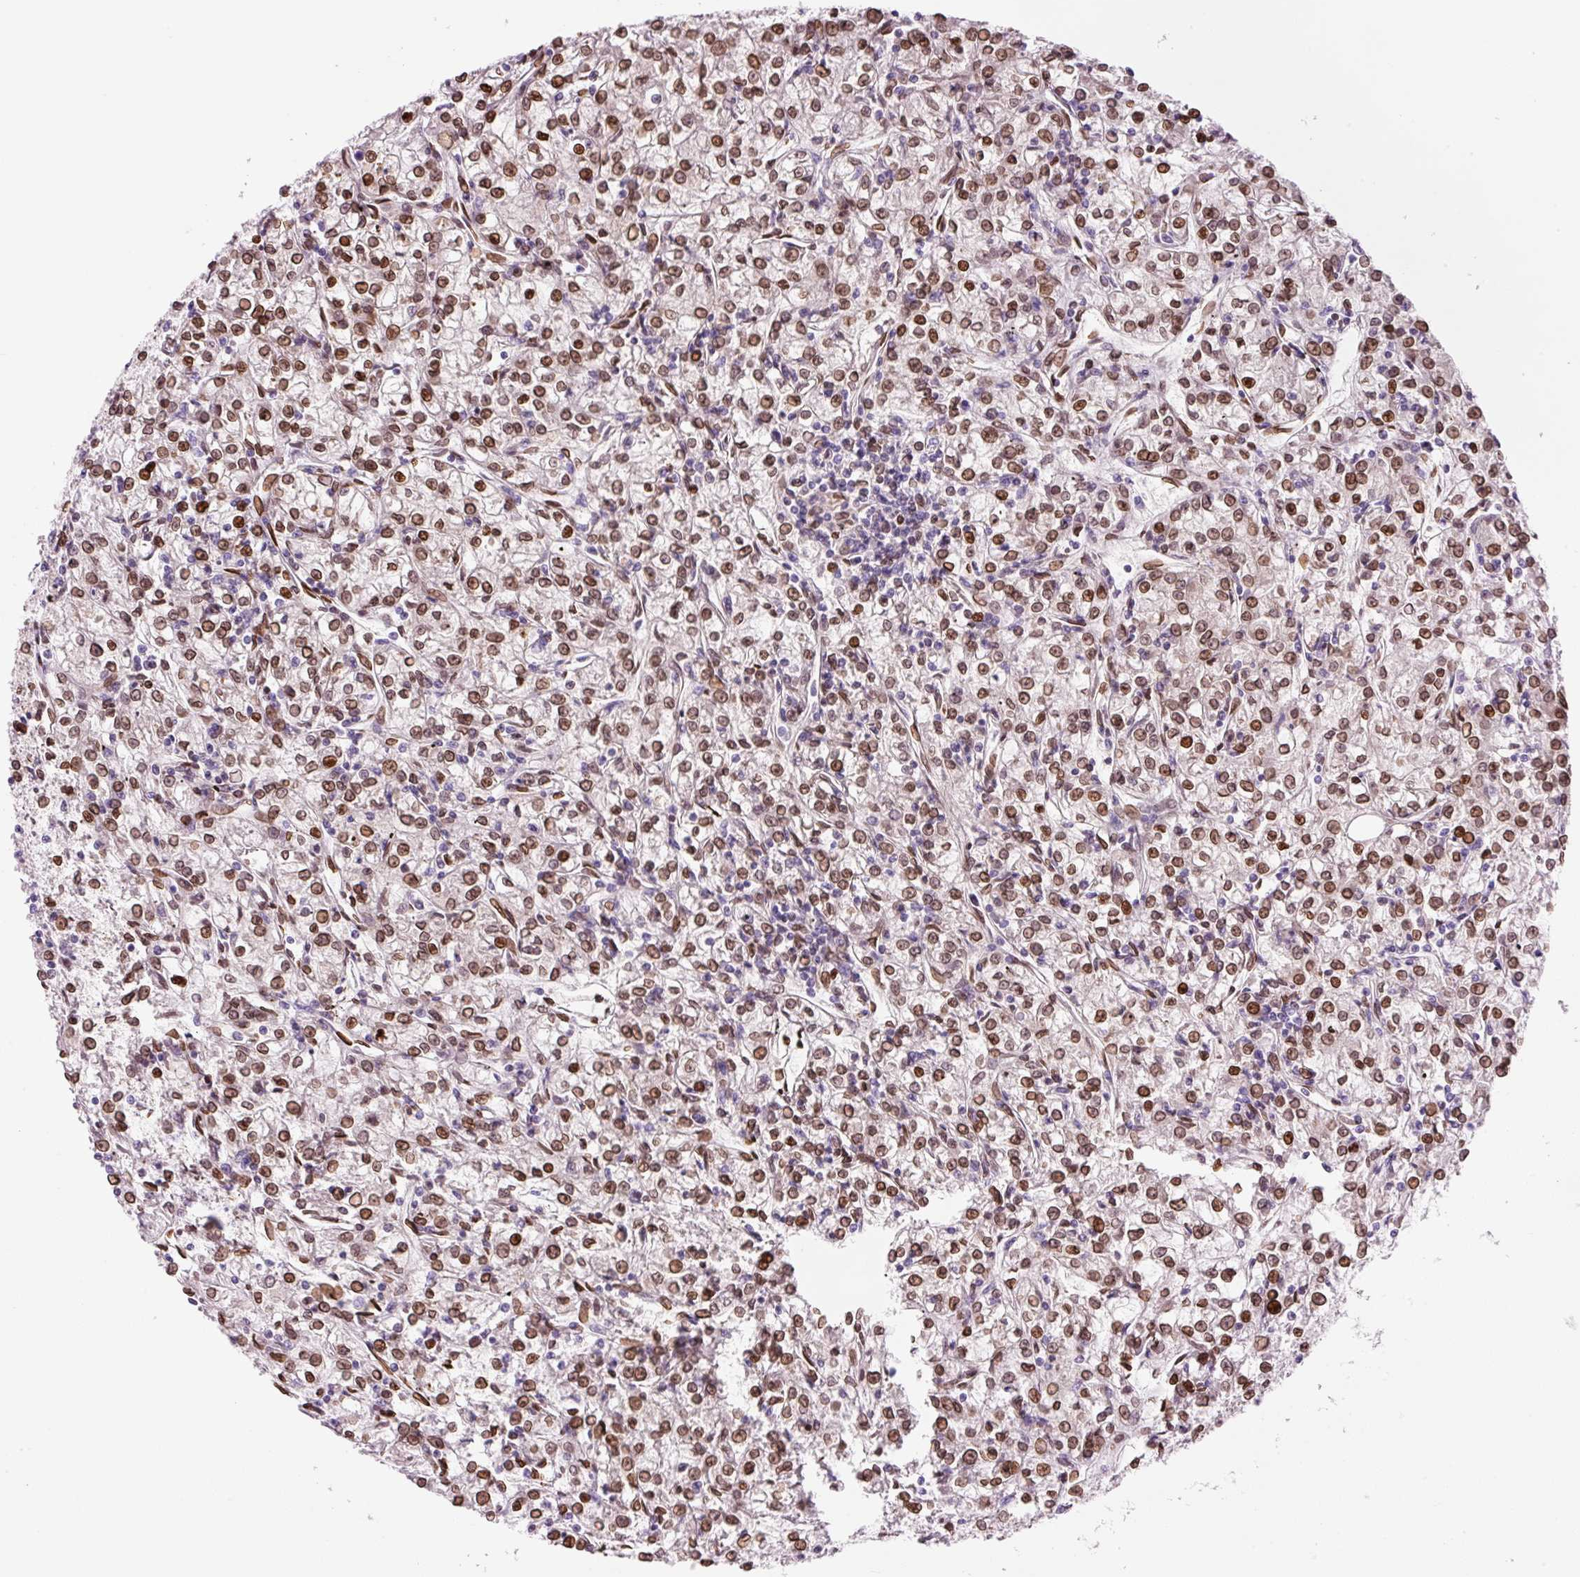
{"staining": {"intensity": "strong", "quantity": ">75%", "location": "cytoplasmic/membranous,nuclear"}, "tissue": "renal cancer", "cell_type": "Tumor cells", "image_type": "cancer", "snomed": [{"axis": "morphology", "description": "Adenocarcinoma, NOS"}, {"axis": "topography", "description": "Kidney"}], "caption": "Renal cancer (adenocarcinoma) stained for a protein (brown) reveals strong cytoplasmic/membranous and nuclear positive positivity in about >75% of tumor cells.", "gene": "ZNF224", "patient": {"sex": "female", "age": 59}}